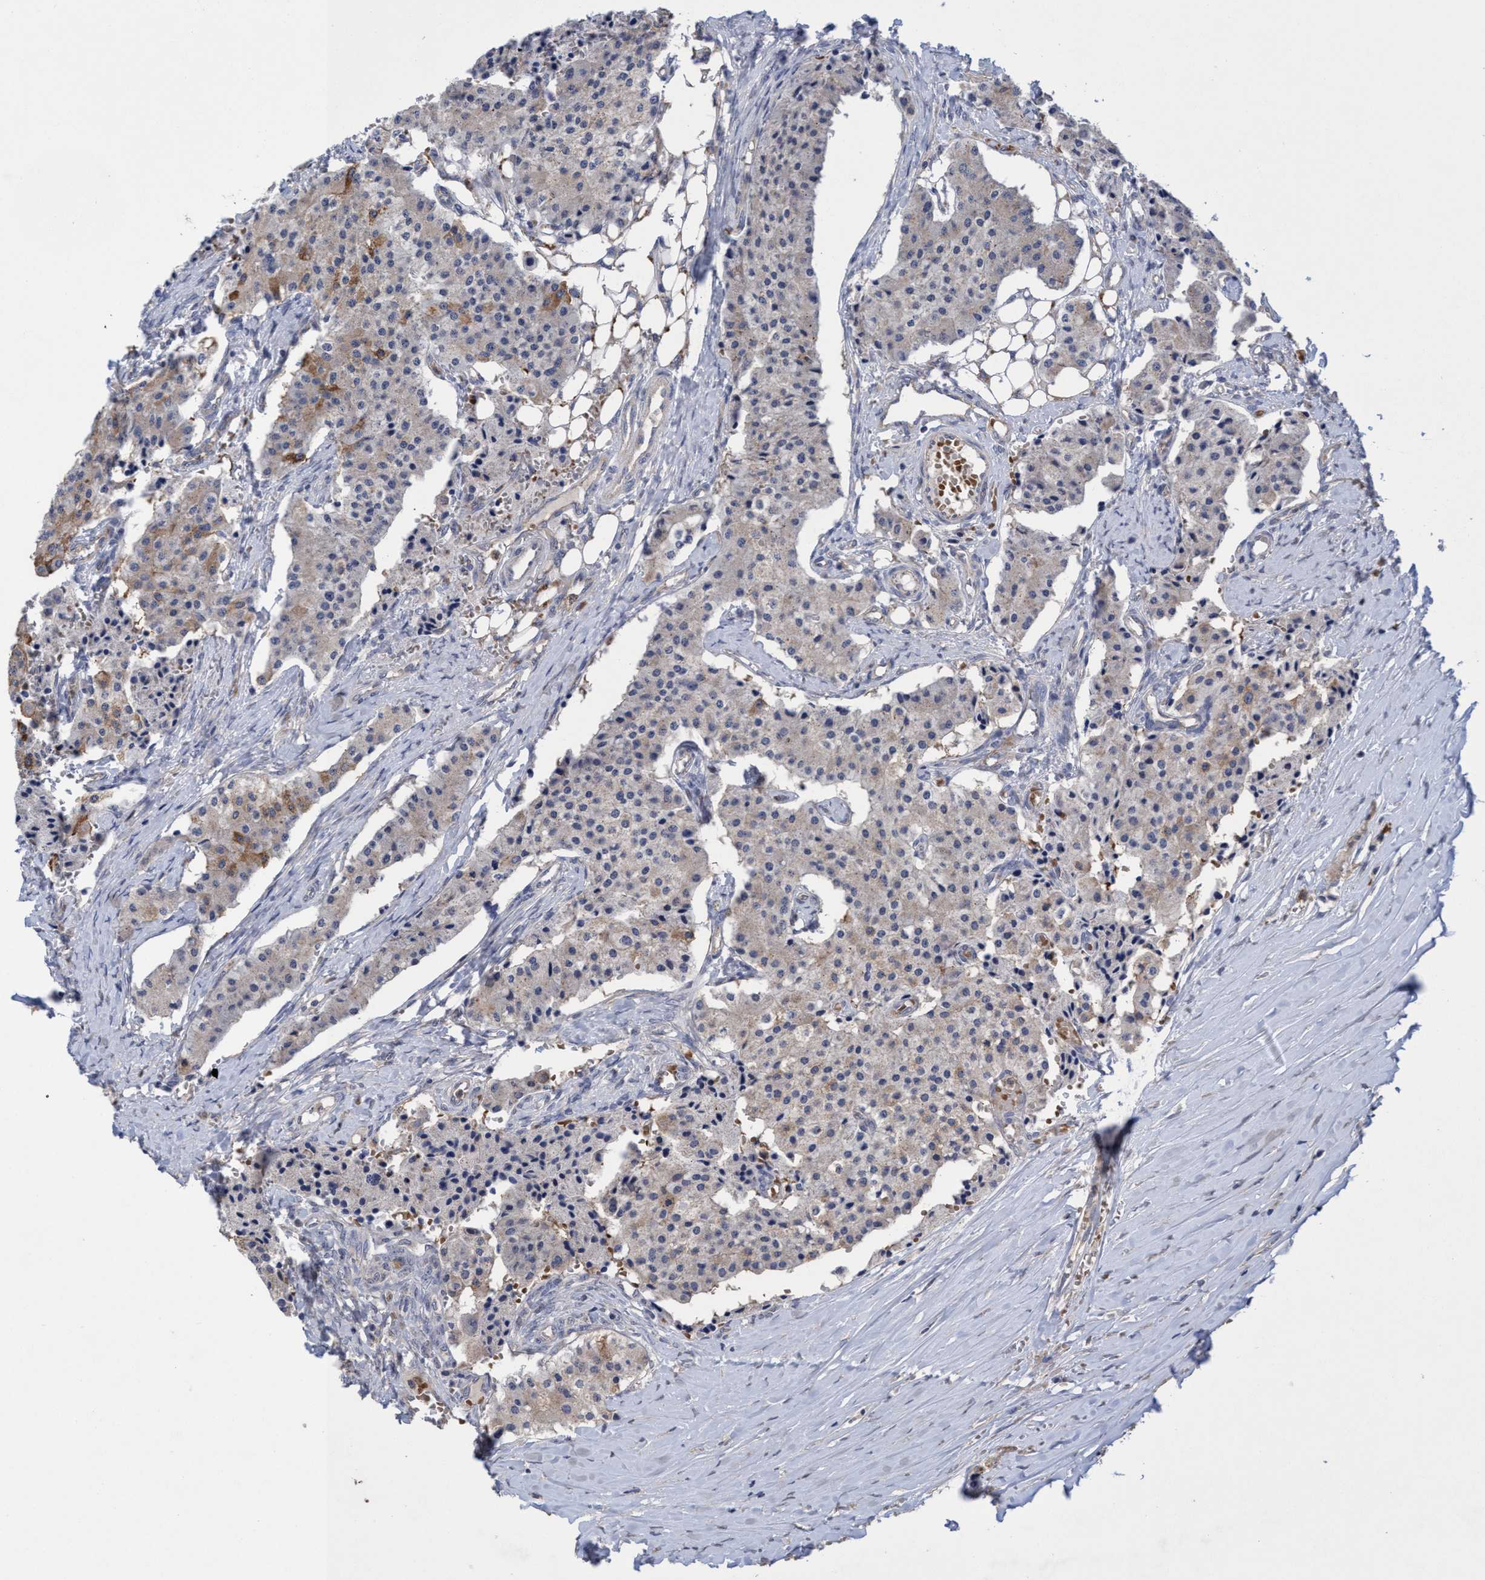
{"staining": {"intensity": "weak", "quantity": ">75%", "location": "cytoplasmic/membranous"}, "tissue": "carcinoid", "cell_type": "Tumor cells", "image_type": "cancer", "snomed": [{"axis": "morphology", "description": "Carcinoid, malignant, NOS"}, {"axis": "topography", "description": "Colon"}], "caption": "Carcinoid tissue reveals weak cytoplasmic/membranous expression in approximately >75% of tumor cells (IHC, brightfield microscopy, high magnification).", "gene": "SEMA4D", "patient": {"sex": "female", "age": 52}}